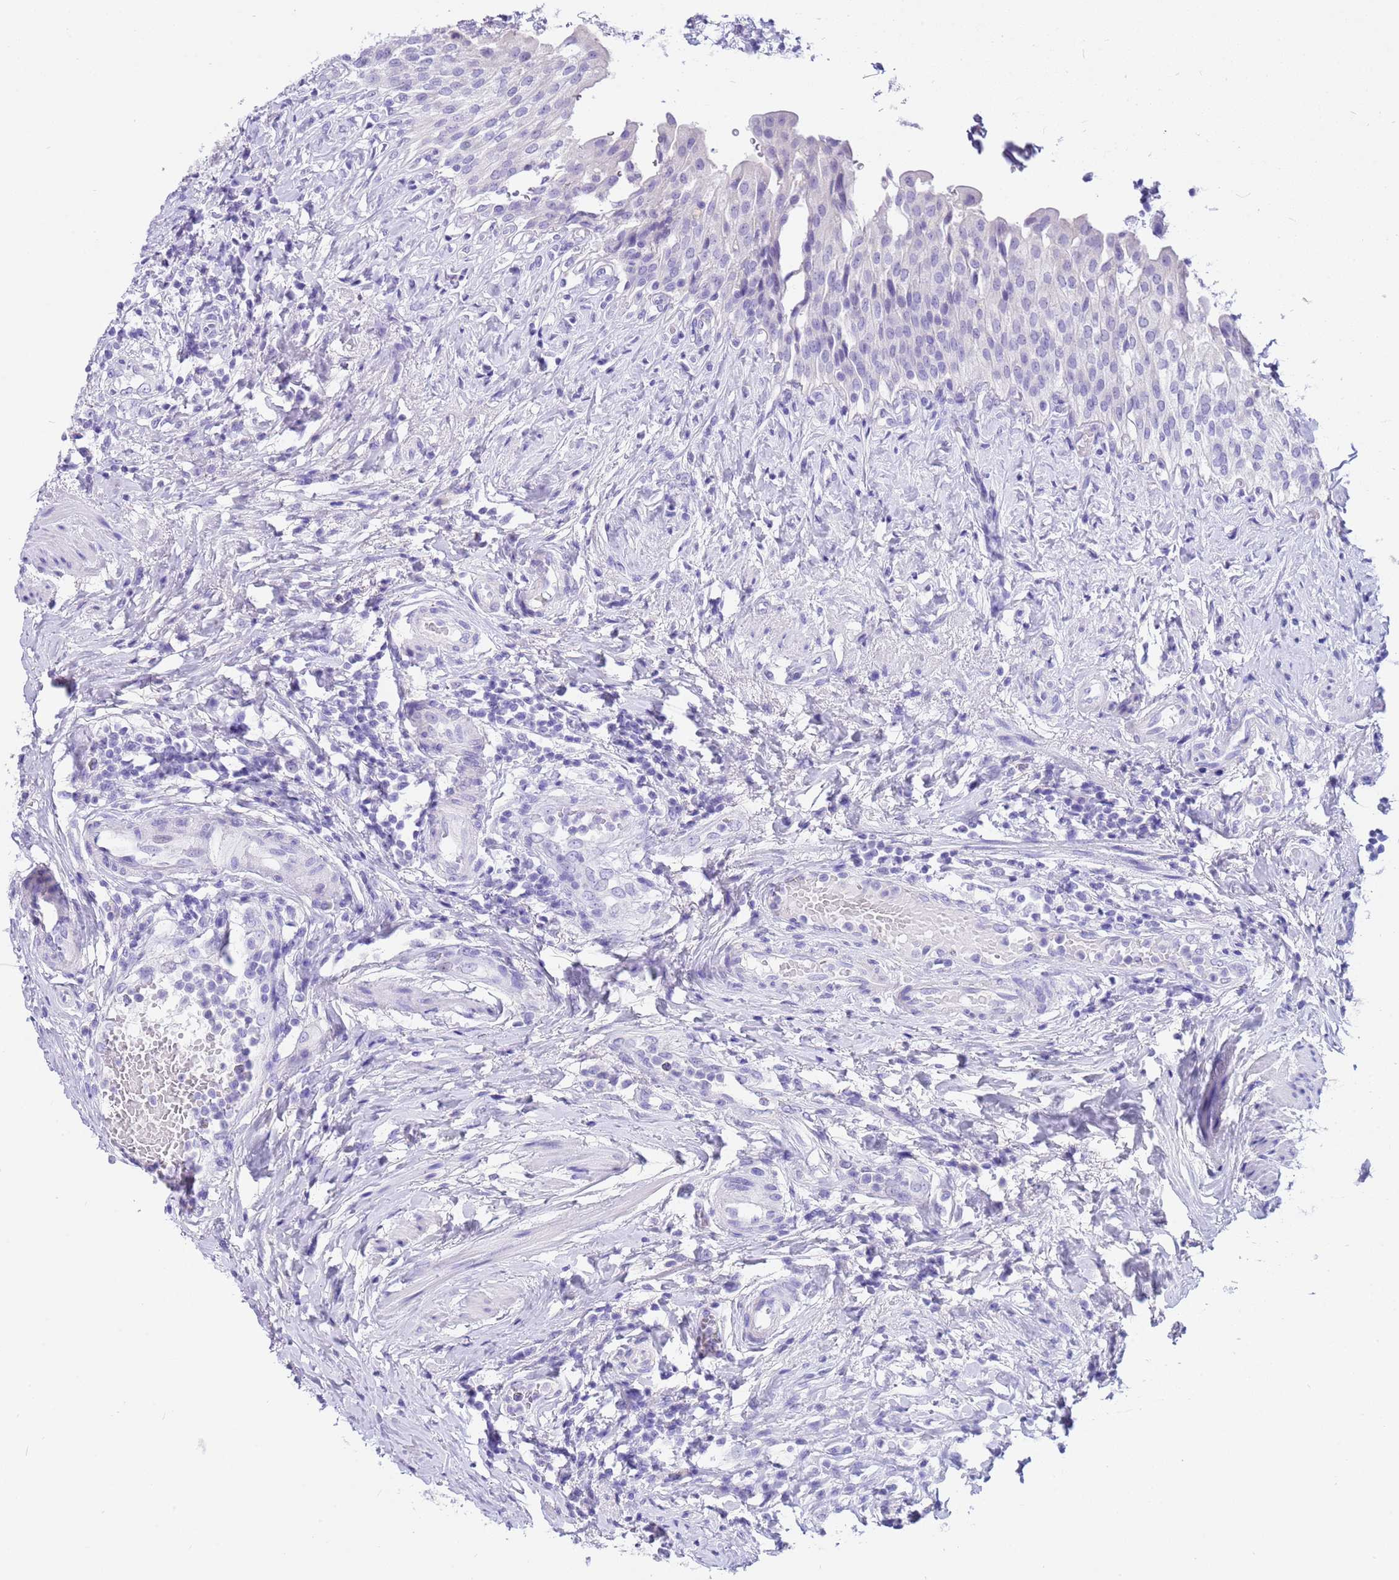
{"staining": {"intensity": "negative", "quantity": "none", "location": "none"}, "tissue": "urinary bladder", "cell_type": "Urothelial cells", "image_type": "normal", "snomed": [{"axis": "morphology", "description": "Normal tissue, NOS"}, {"axis": "morphology", "description": "Inflammation, NOS"}, {"axis": "topography", "description": "Urinary bladder"}], "caption": "Urothelial cells show no significant staining in unremarkable urinary bladder.", "gene": "CPB1", "patient": {"sex": "male", "age": 64}}